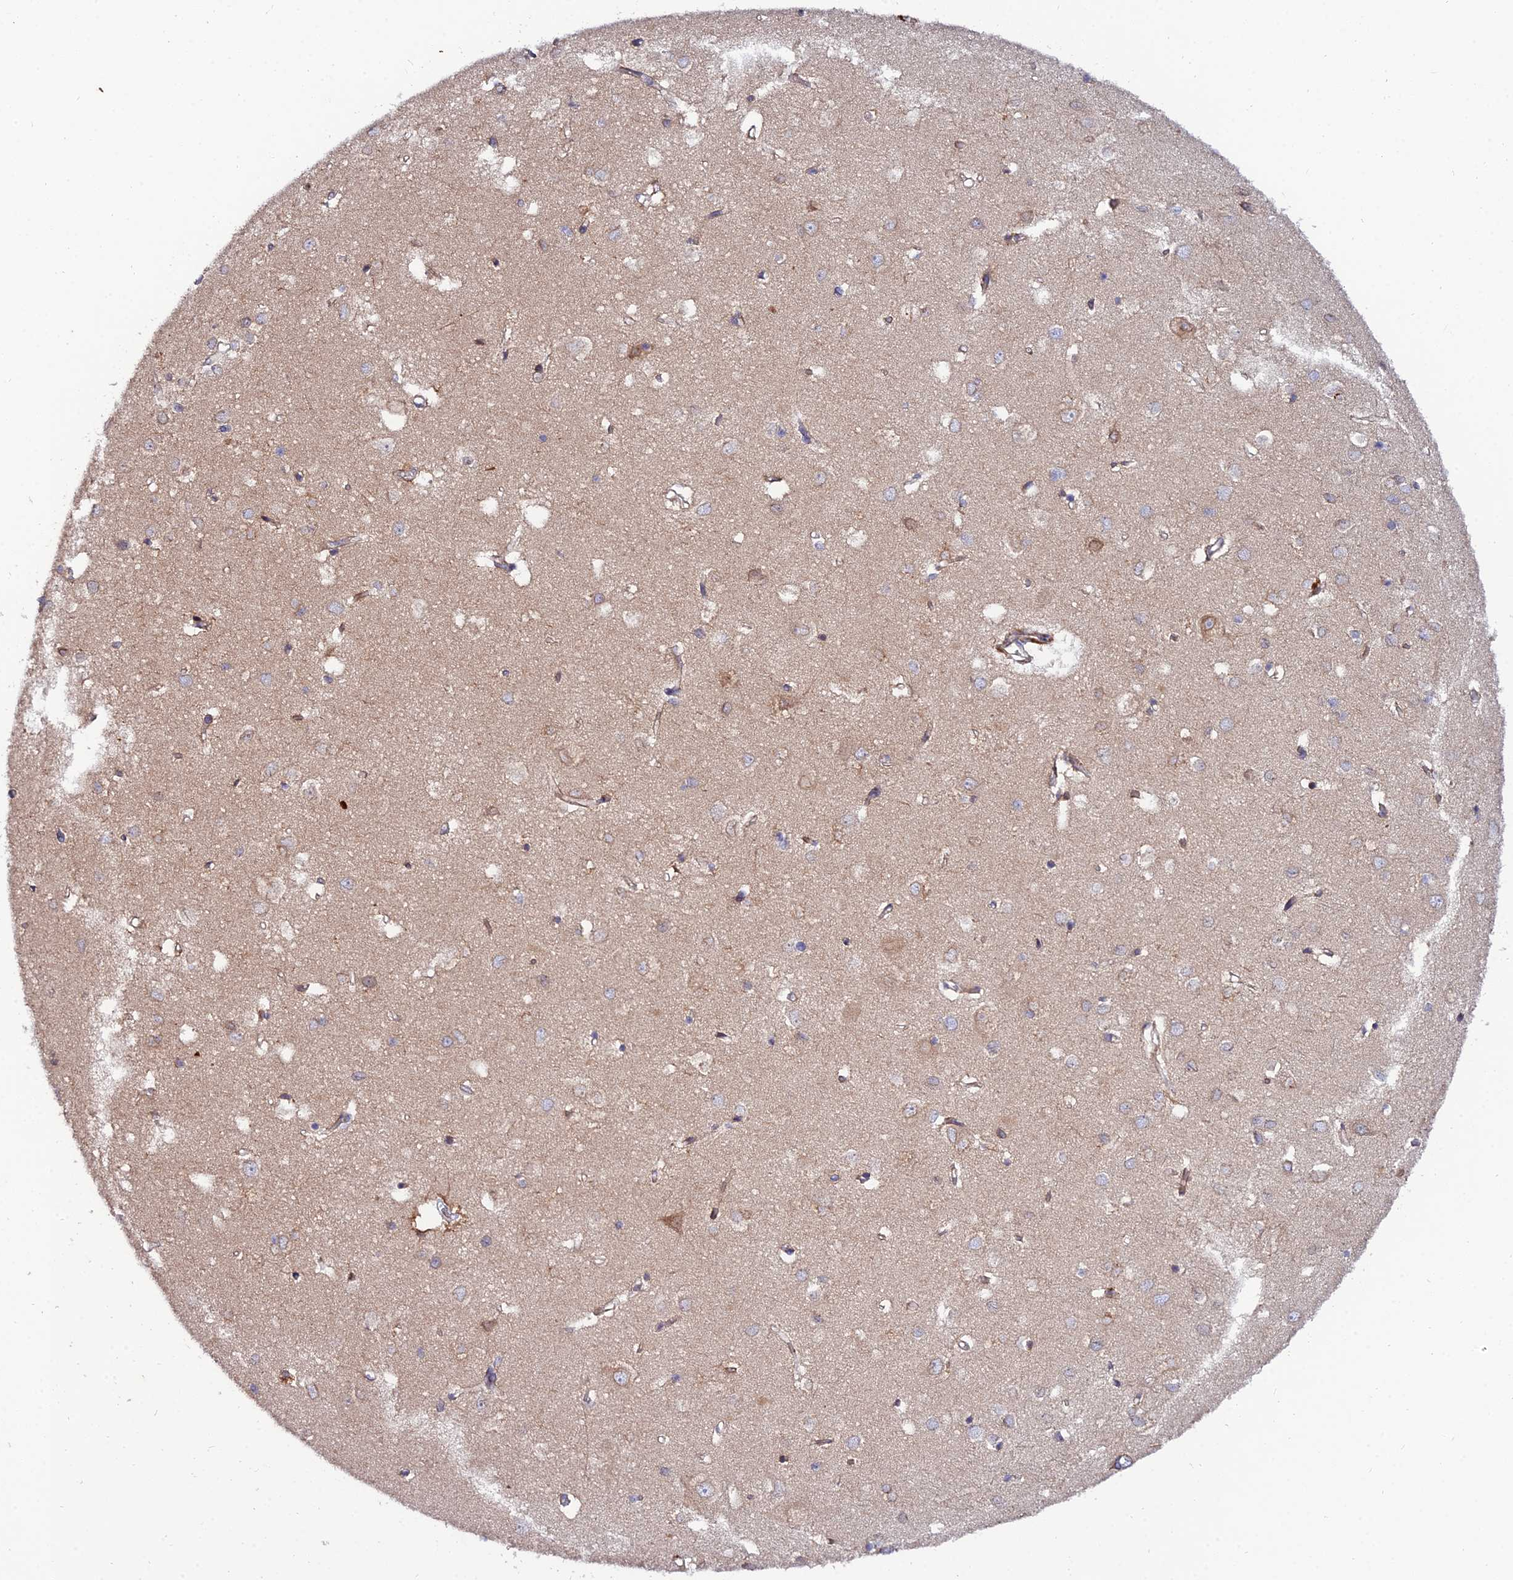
{"staining": {"intensity": "moderate", "quantity": "25%-75%", "location": "cytoplasmic/membranous"}, "tissue": "cerebral cortex", "cell_type": "Endothelial cells", "image_type": "normal", "snomed": [{"axis": "morphology", "description": "Normal tissue, NOS"}, {"axis": "topography", "description": "Cerebral cortex"}], "caption": "Benign cerebral cortex was stained to show a protein in brown. There is medium levels of moderate cytoplasmic/membranous positivity in about 25%-75% of endothelial cells.", "gene": "ARL6IP1", "patient": {"sex": "female", "age": 64}}